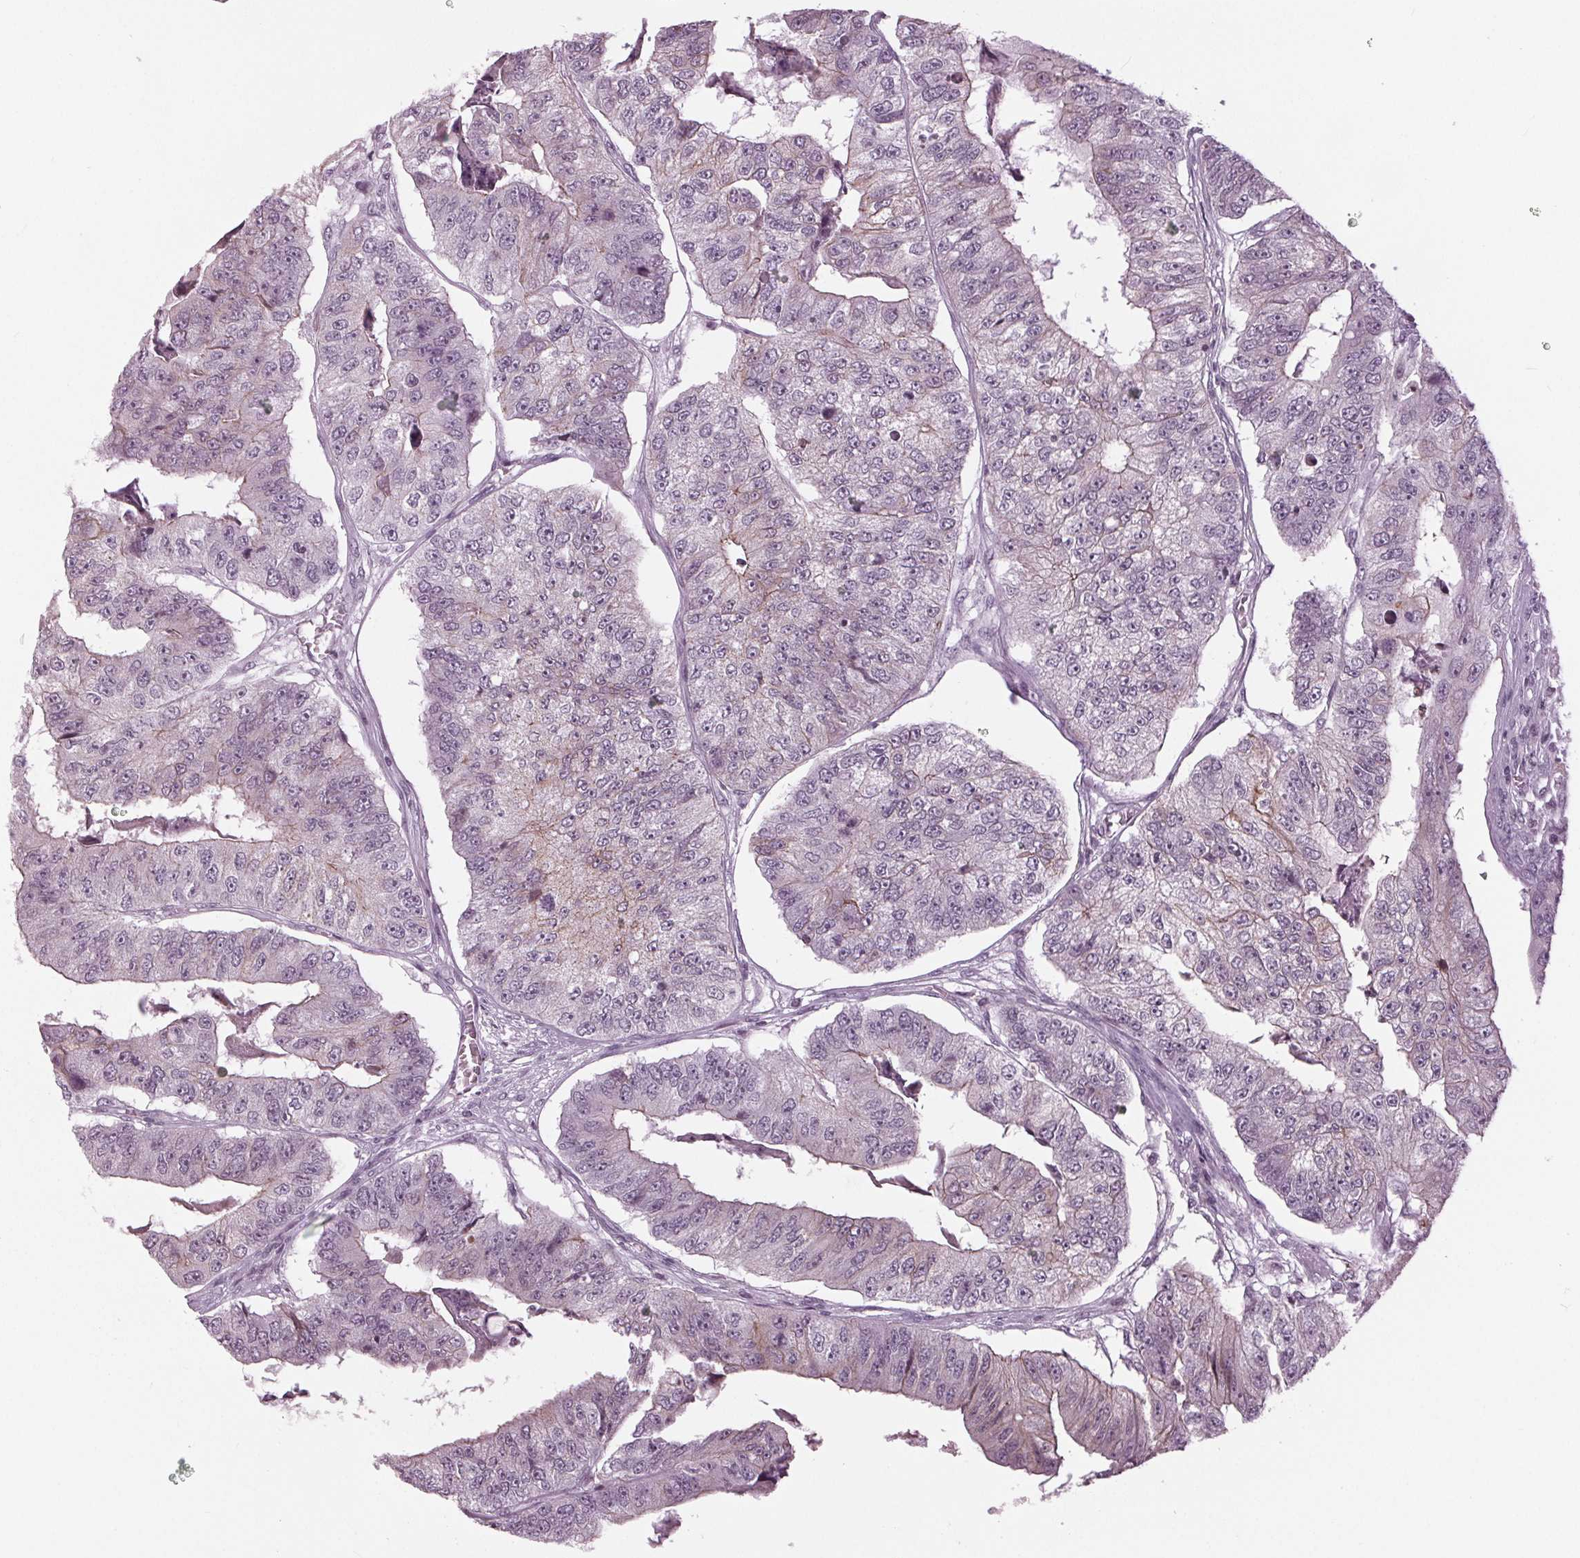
{"staining": {"intensity": "moderate", "quantity": "<25%", "location": "cytoplasmic/membranous"}, "tissue": "colorectal cancer", "cell_type": "Tumor cells", "image_type": "cancer", "snomed": [{"axis": "morphology", "description": "Adenocarcinoma, NOS"}, {"axis": "topography", "description": "Colon"}], "caption": "The histopathology image demonstrates immunohistochemical staining of colorectal adenocarcinoma. There is moderate cytoplasmic/membranous positivity is present in about <25% of tumor cells.", "gene": "SLC9A4", "patient": {"sex": "female", "age": 67}}